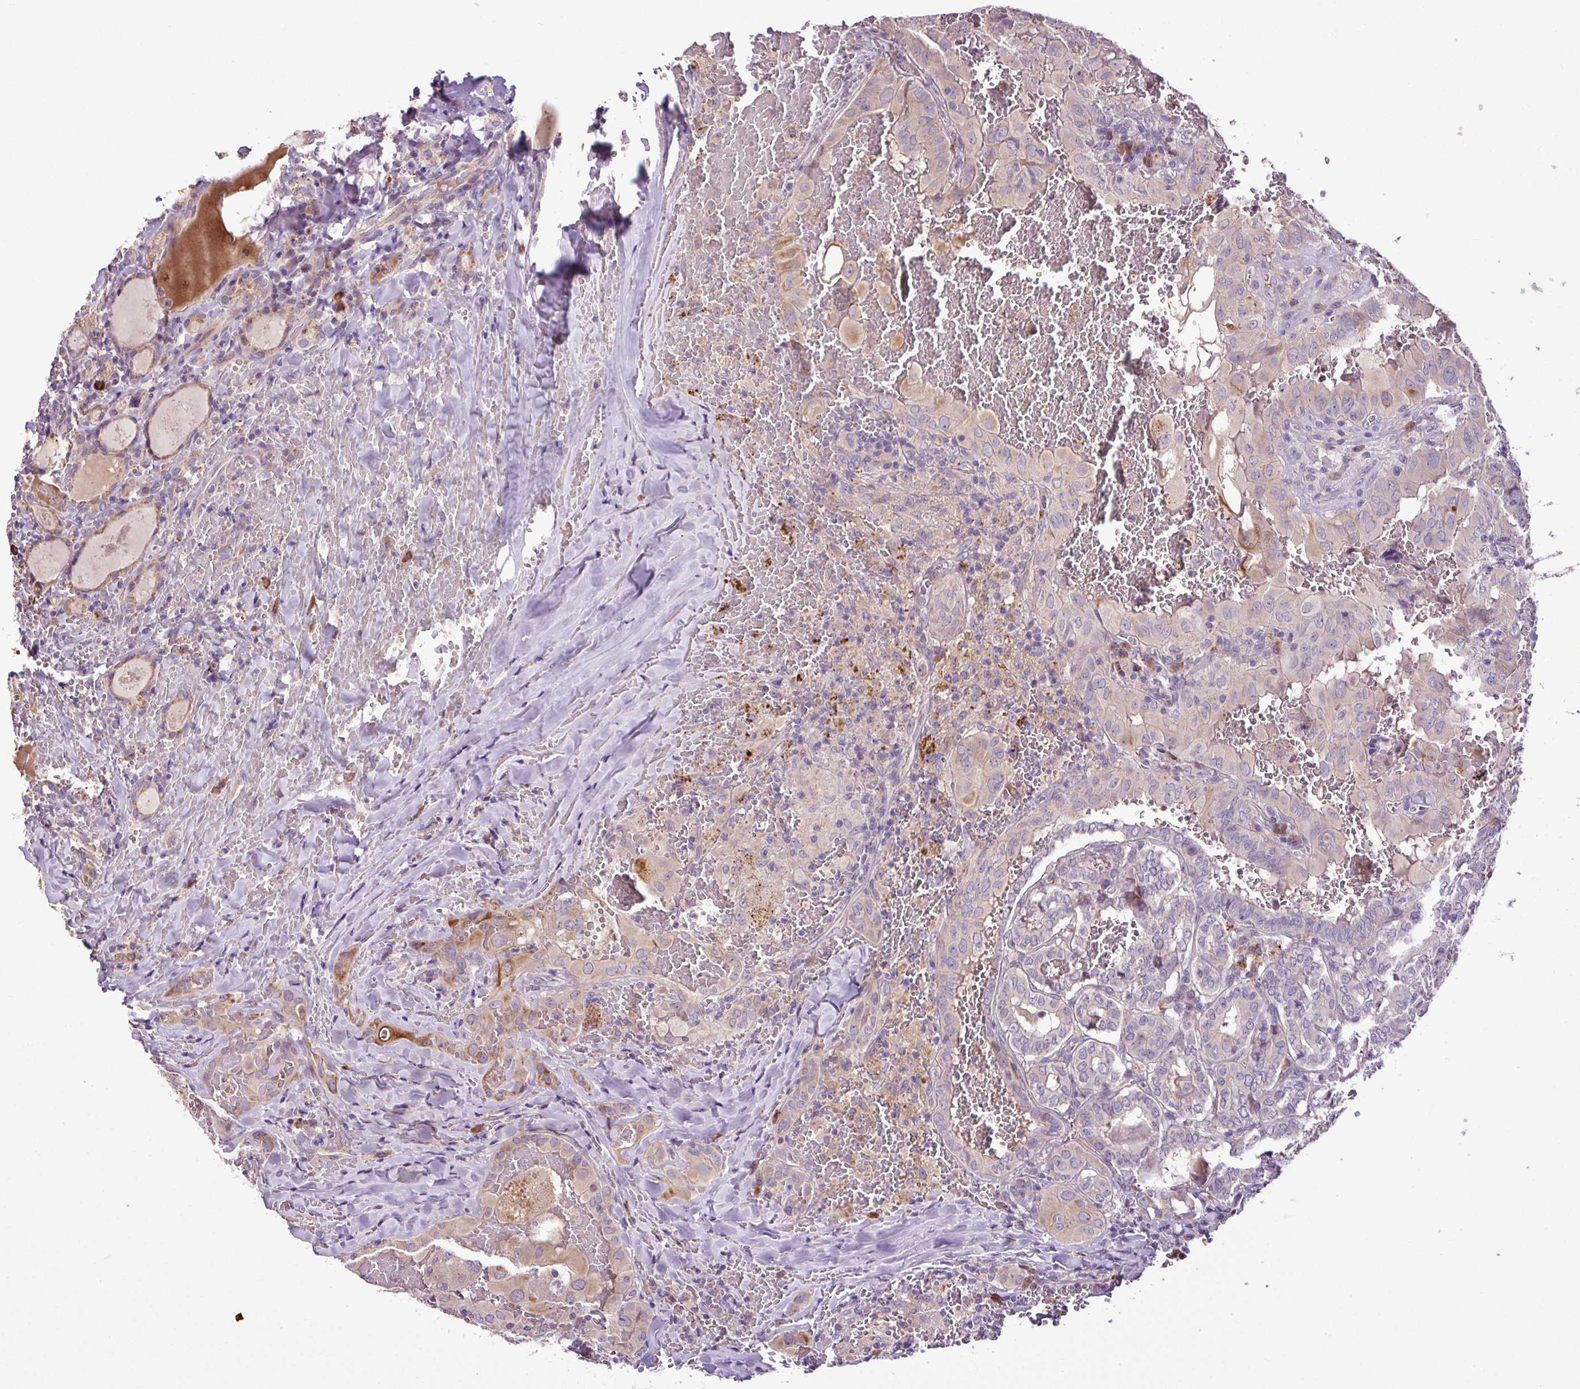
{"staining": {"intensity": "weak", "quantity": "<25%", "location": "cytoplasmic/membranous"}, "tissue": "thyroid cancer", "cell_type": "Tumor cells", "image_type": "cancer", "snomed": [{"axis": "morphology", "description": "Papillary adenocarcinoma, NOS"}, {"axis": "topography", "description": "Thyroid gland"}], "caption": "Thyroid papillary adenocarcinoma was stained to show a protein in brown. There is no significant positivity in tumor cells.", "gene": "ZNF266", "patient": {"sex": "female", "age": 72}}